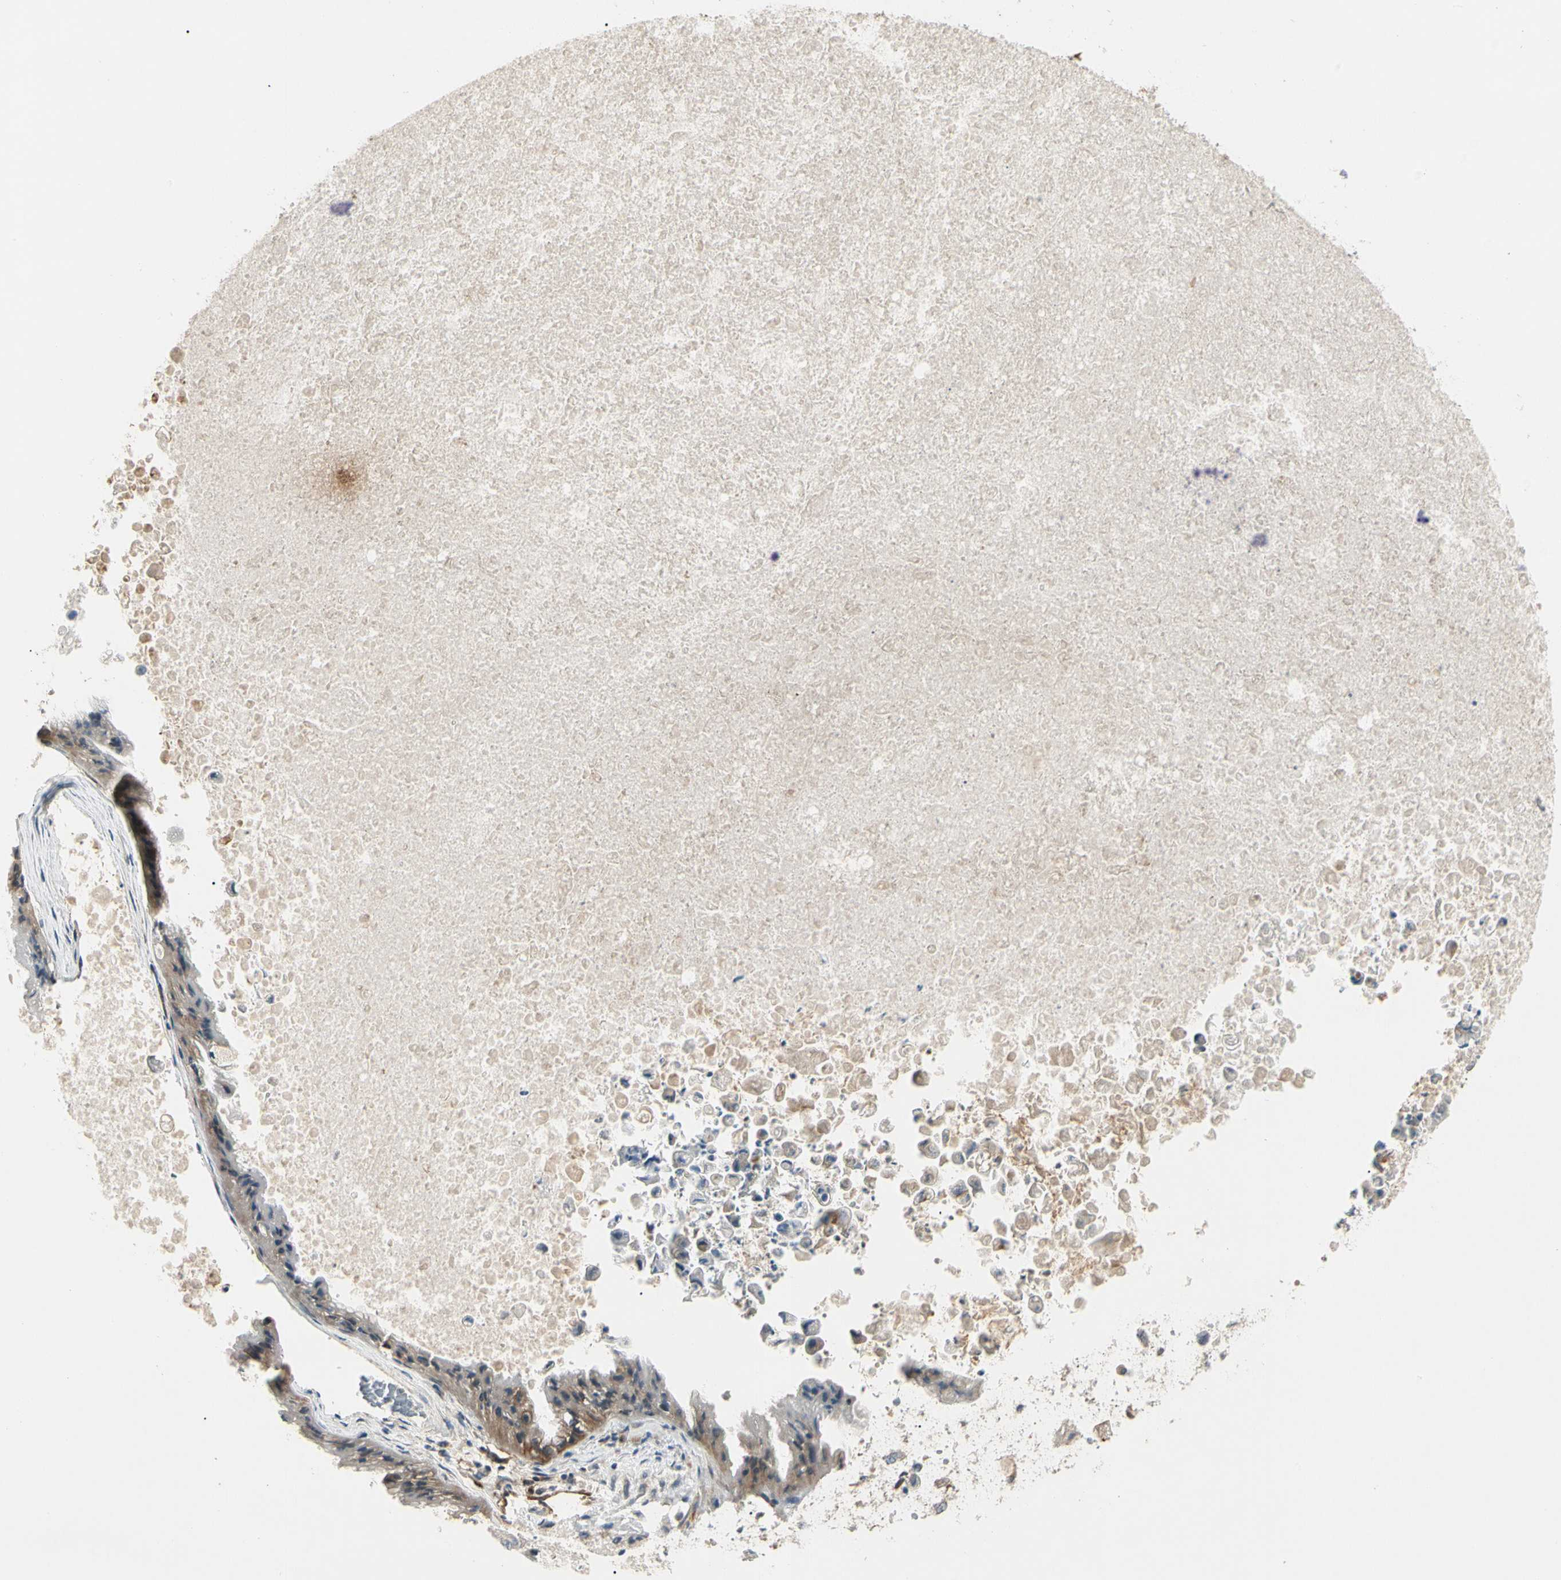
{"staining": {"intensity": "moderate", "quantity": ">75%", "location": "cytoplasmic/membranous"}, "tissue": "ovarian cancer", "cell_type": "Tumor cells", "image_type": "cancer", "snomed": [{"axis": "morphology", "description": "Cystadenocarcinoma, mucinous, NOS"}, {"axis": "topography", "description": "Ovary"}], "caption": "This is an image of IHC staining of mucinous cystadenocarcinoma (ovarian), which shows moderate expression in the cytoplasmic/membranous of tumor cells.", "gene": "F2R", "patient": {"sex": "female", "age": 37}}